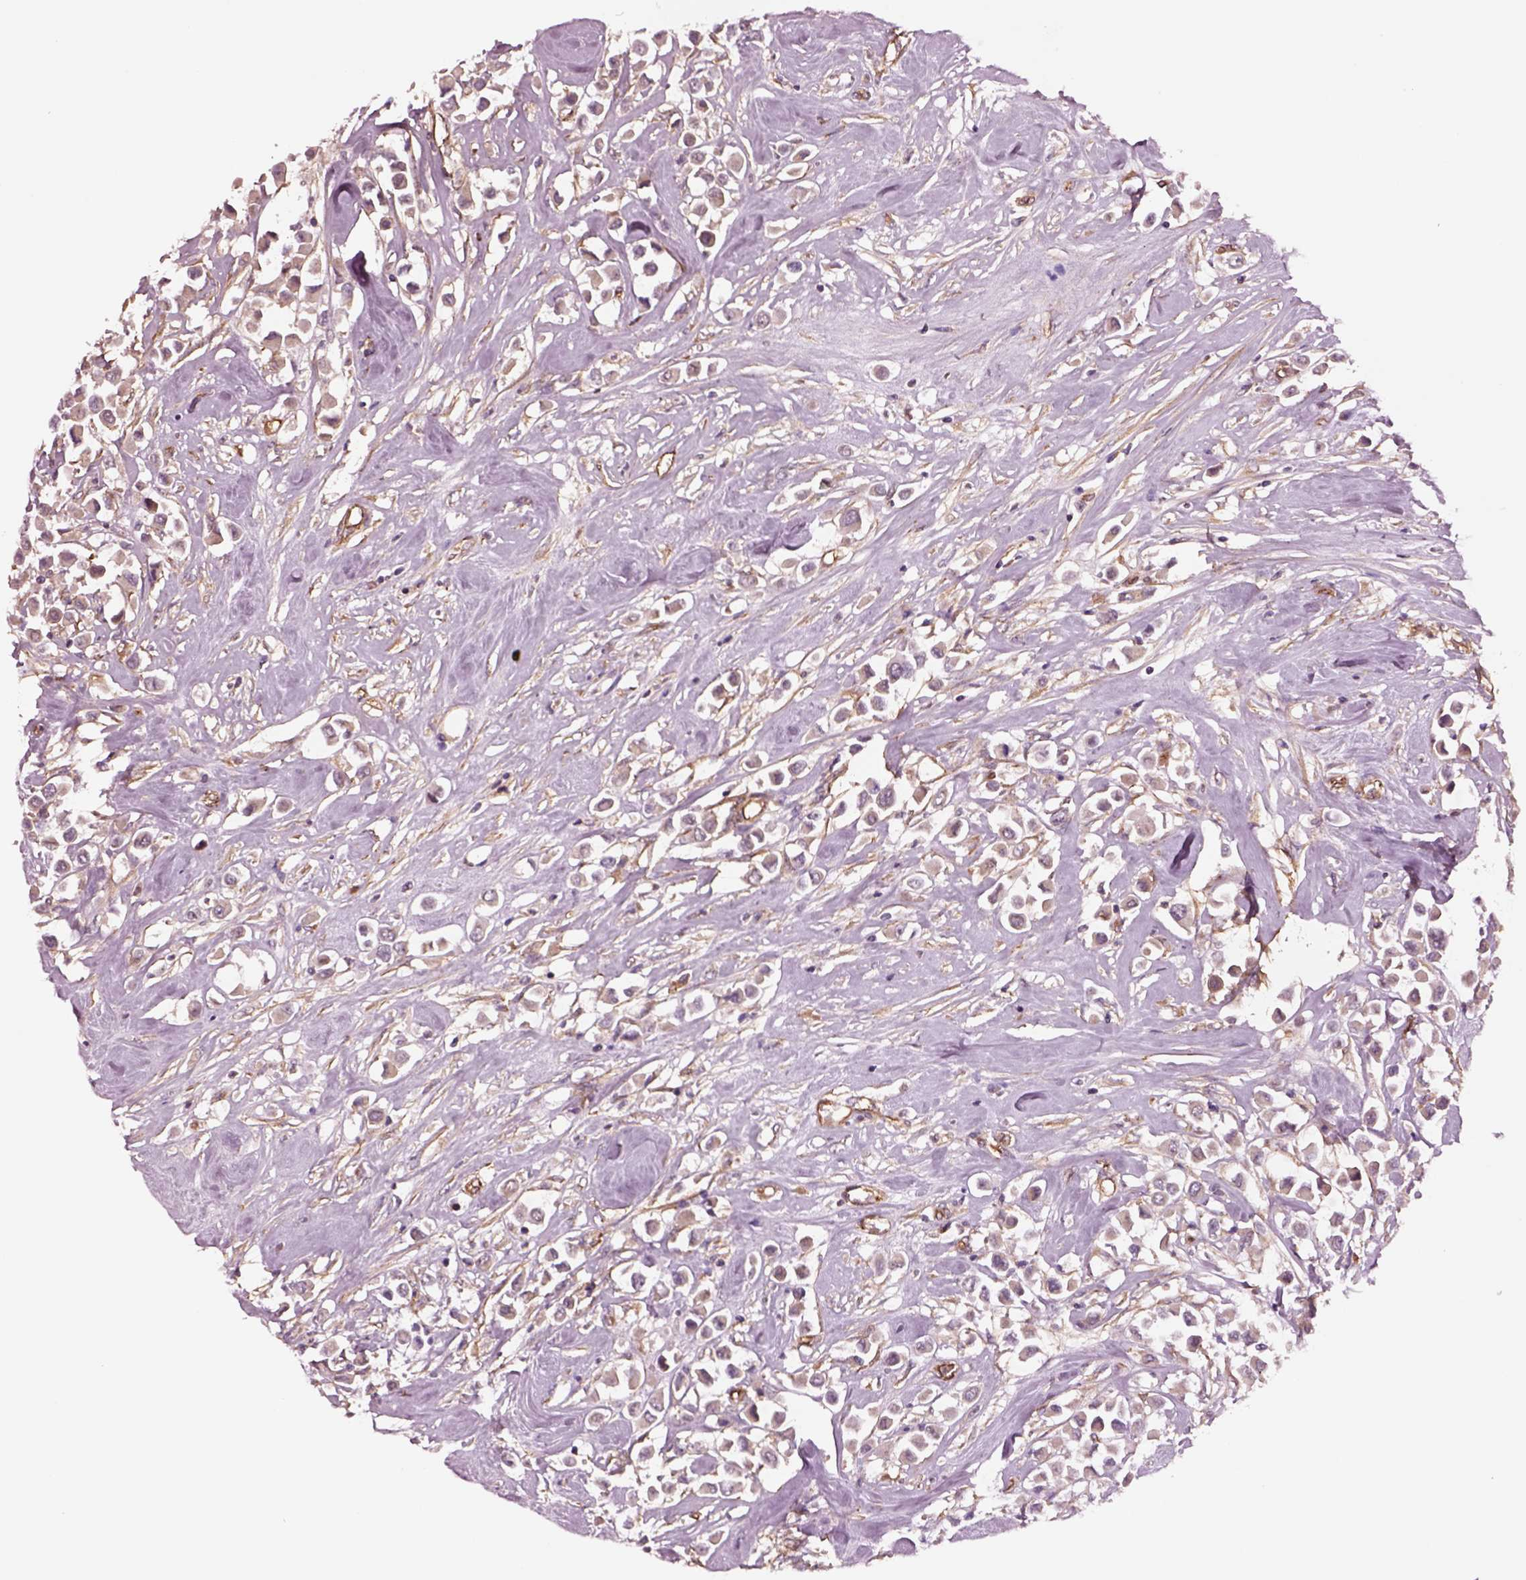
{"staining": {"intensity": "negative", "quantity": "none", "location": "none"}, "tissue": "breast cancer", "cell_type": "Tumor cells", "image_type": "cancer", "snomed": [{"axis": "morphology", "description": "Duct carcinoma"}, {"axis": "topography", "description": "Breast"}], "caption": "Histopathology image shows no protein positivity in tumor cells of infiltrating ductal carcinoma (breast) tissue.", "gene": "HTR1B", "patient": {"sex": "female", "age": 61}}